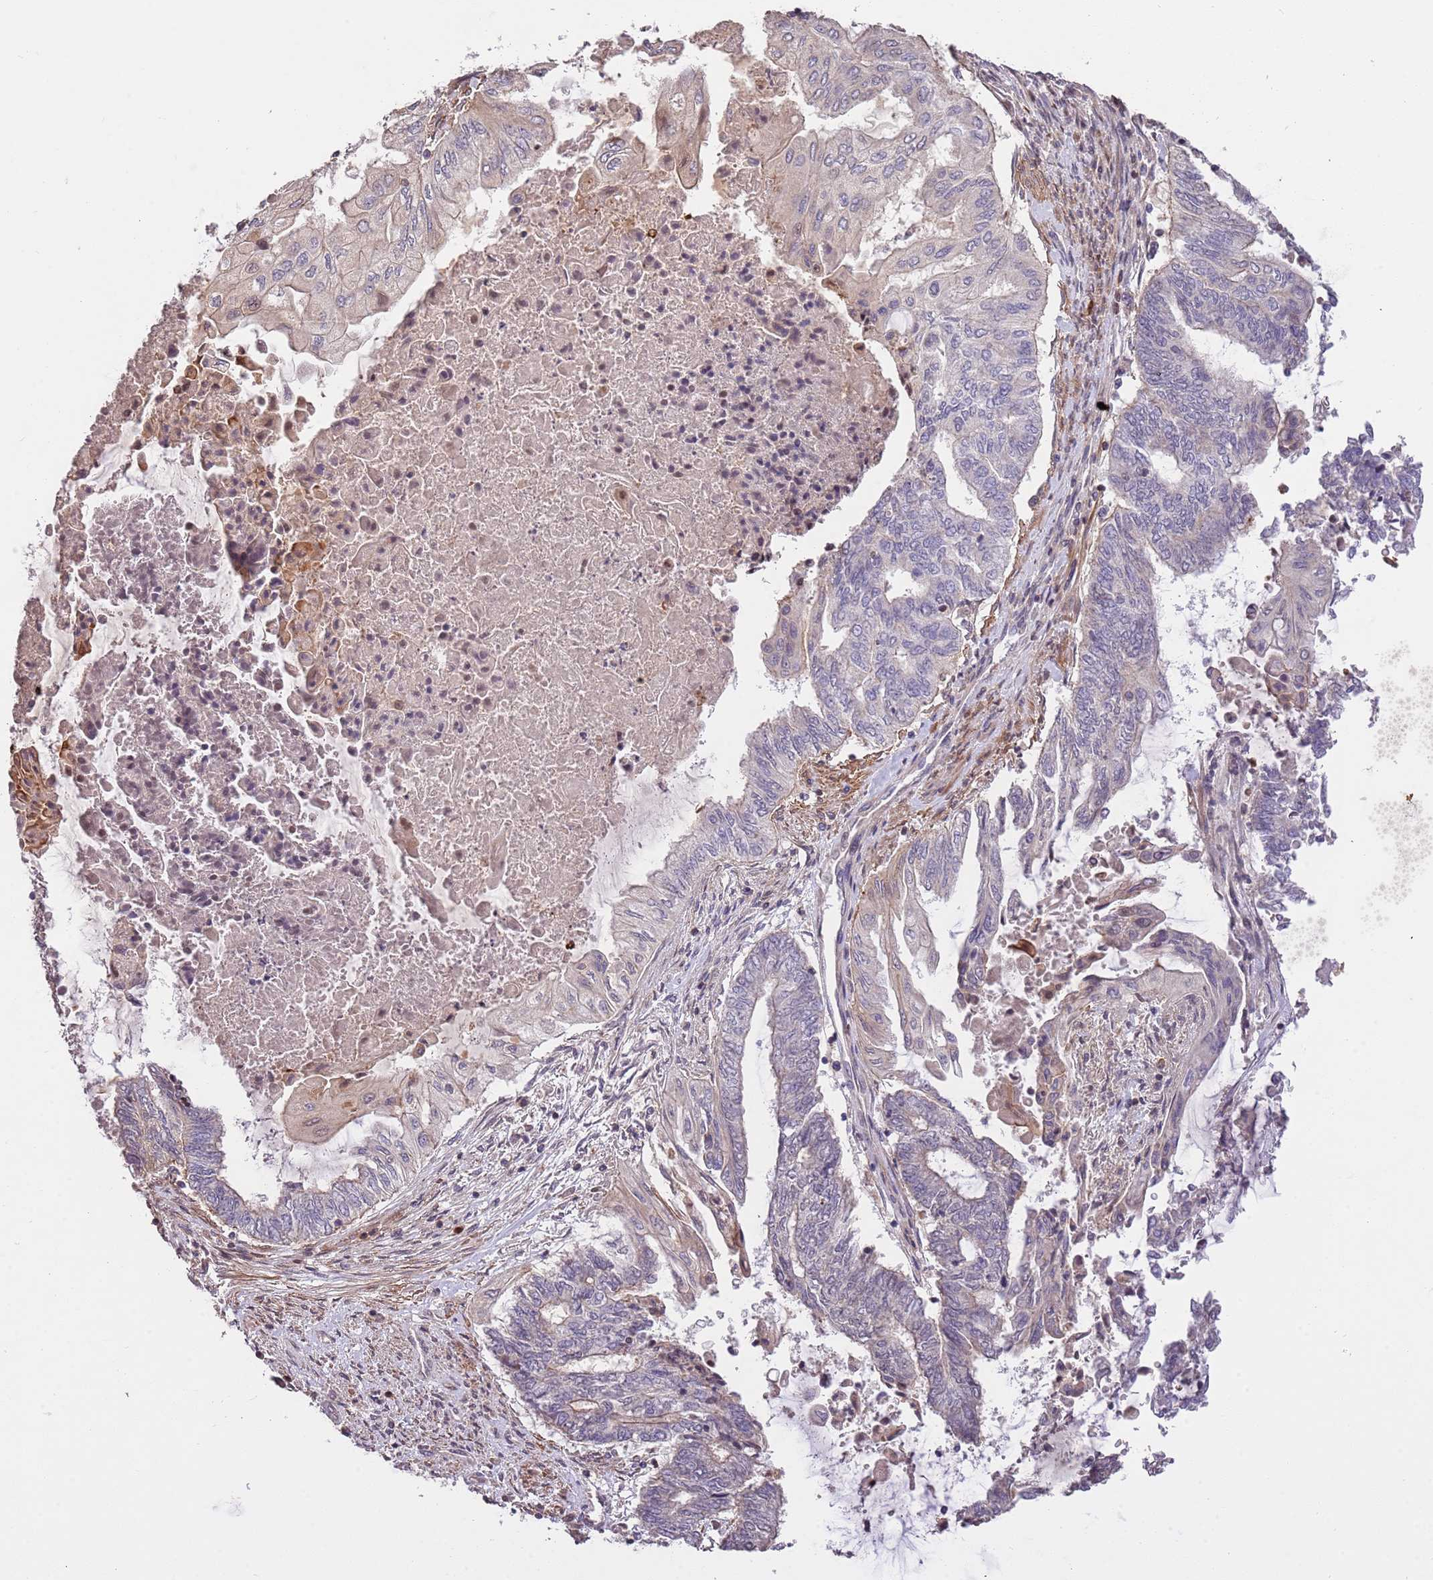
{"staining": {"intensity": "negative", "quantity": "none", "location": "none"}, "tissue": "endometrial cancer", "cell_type": "Tumor cells", "image_type": "cancer", "snomed": [{"axis": "morphology", "description": "Adenocarcinoma, NOS"}, {"axis": "topography", "description": "Uterus"}, {"axis": "topography", "description": "Endometrium"}], "caption": "A micrograph of human adenocarcinoma (endometrial) is negative for staining in tumor cells.", "gene": "SLC16A4", "patient": {"sex": "female", "age": 70}}